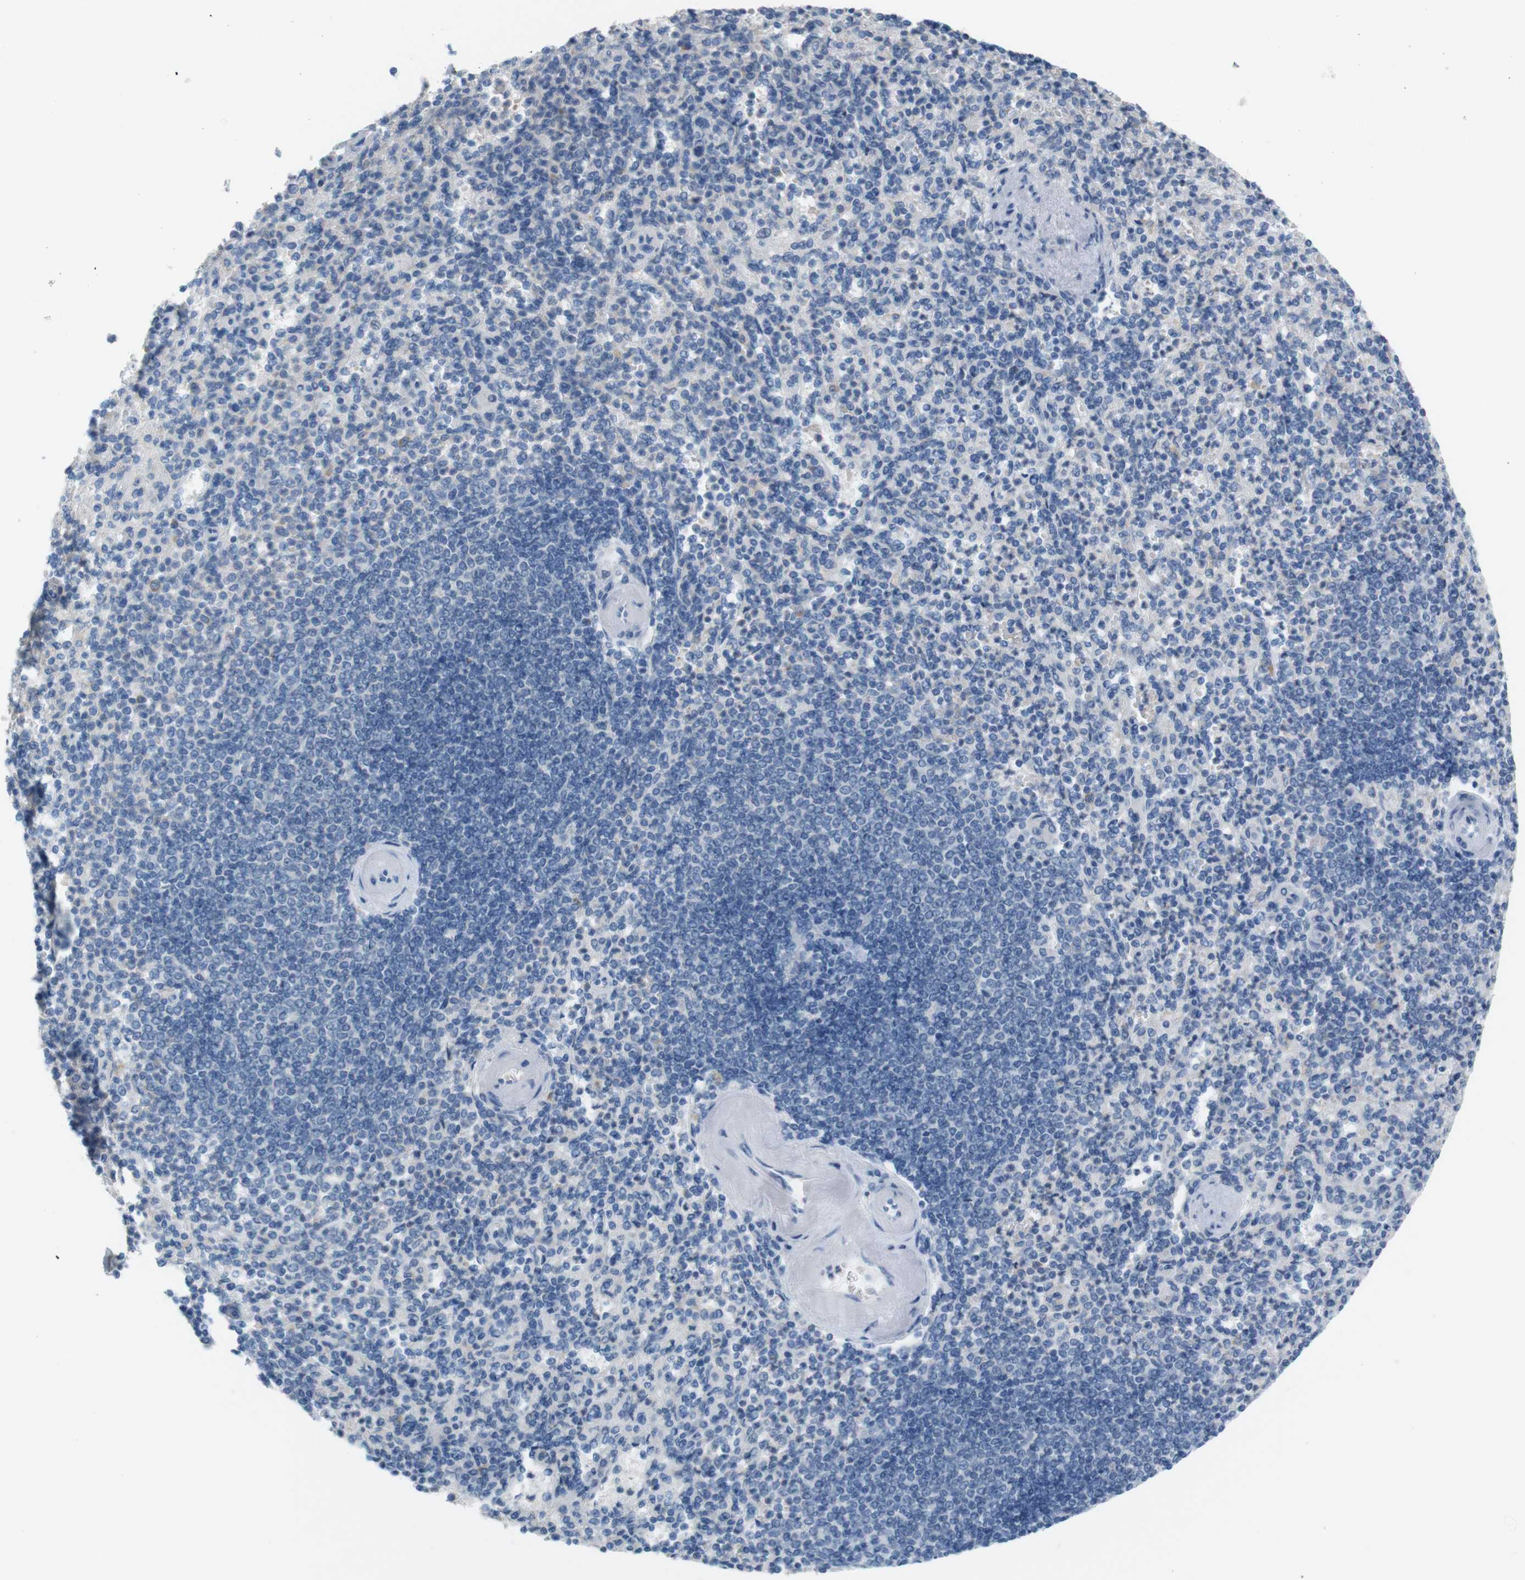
{"staining": {"intensity": "negative", "quantity": "none", "location": "none"}, "tissue": "spleen", "cell_type": "Cells in red pulp", "image_type": "normal", "snomed": [{"axis": "morphology", "description": "Normal tissue, NOS"}, {"axis": "topography", "description": "Spleen"}], "caption": "A micrograph of human spleen is negative for staining in cells in red pulp. (Brightfield microscopy of DAB immunohistochemistry (IHC) at high magnification).", "gene": "LRRK2", "patient": {"sex": "female", "age": 74}}